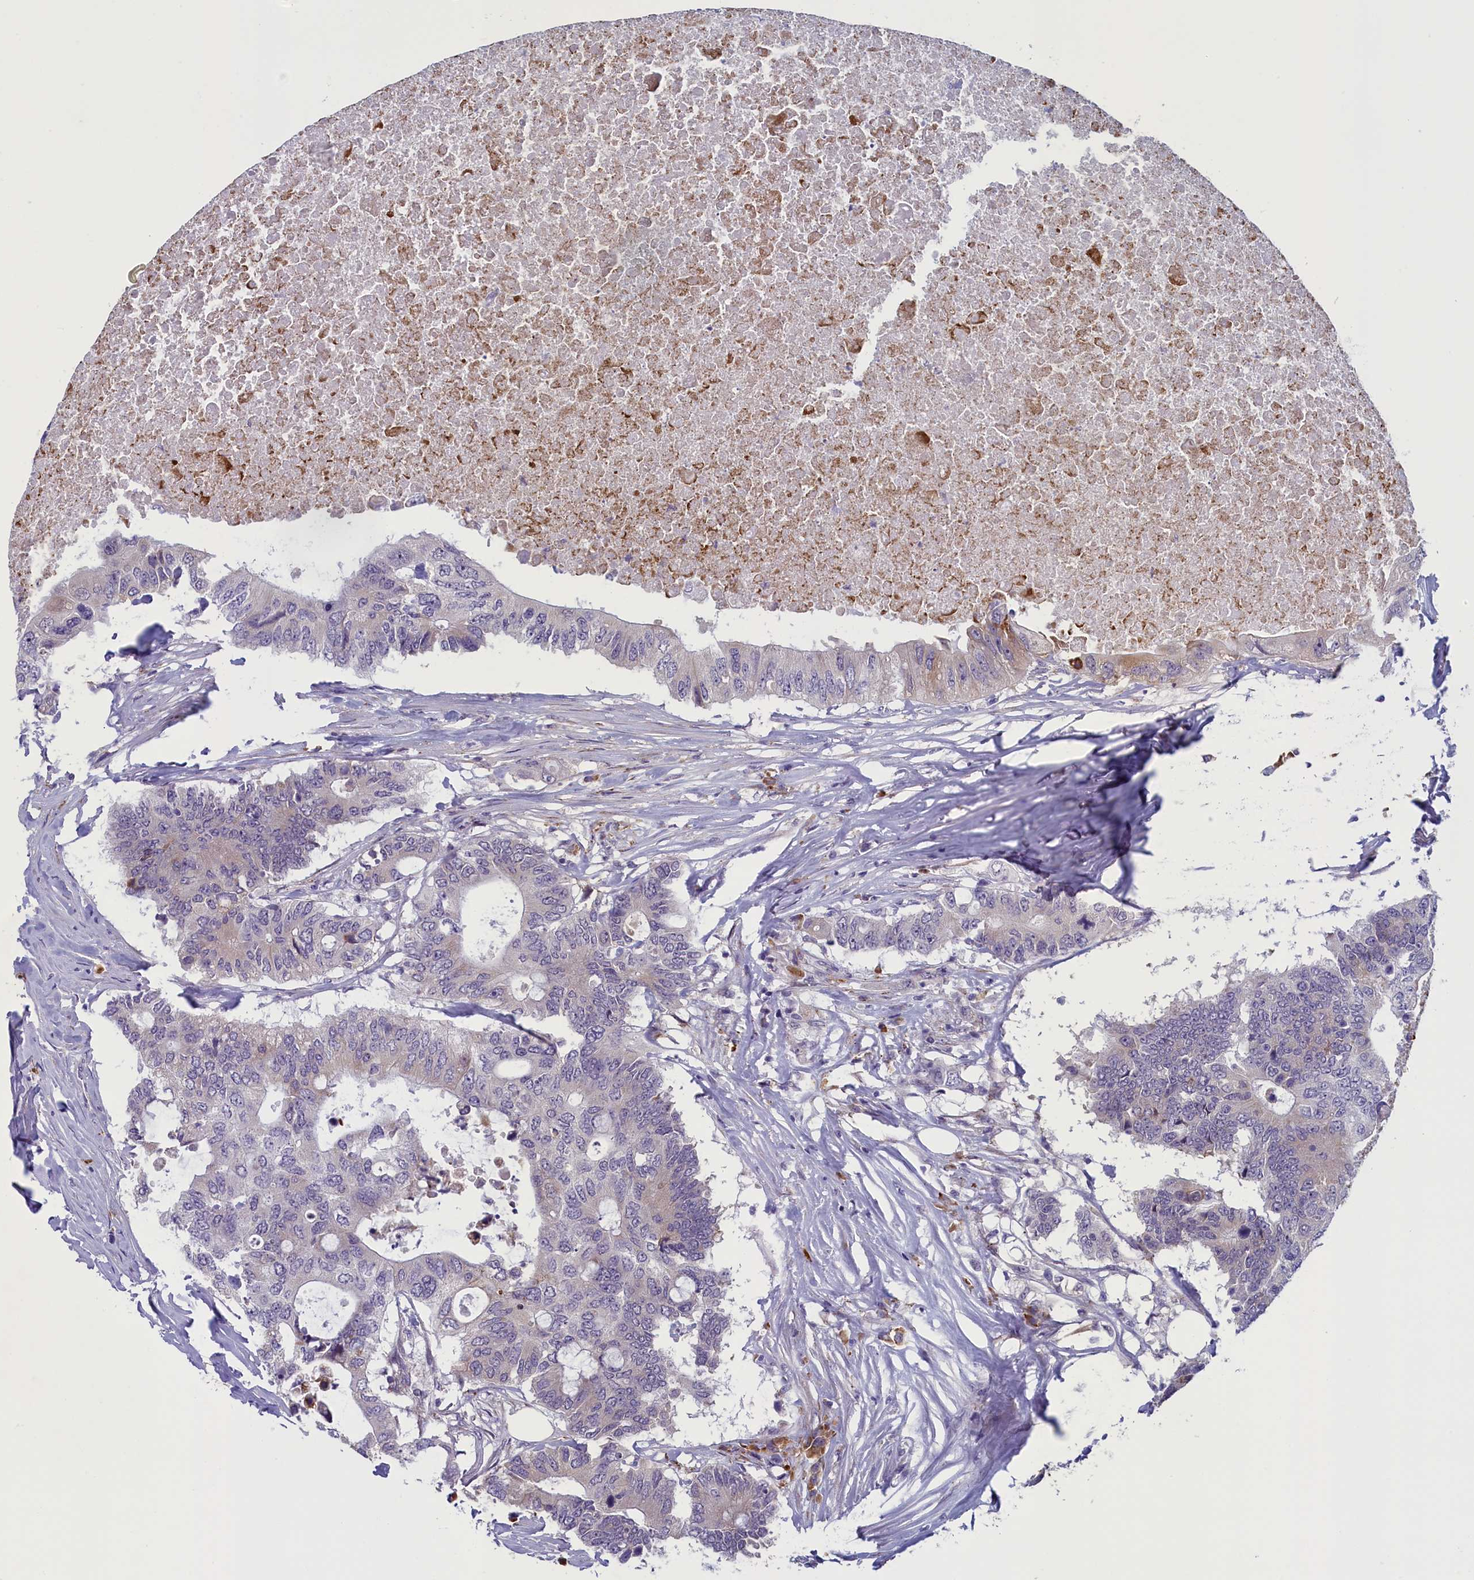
{"staining": {"intensity": "negative", "quantity": "none", "location": "none"}, "tissue": "colorectal cancer", "cell_type": "Tumor cells", "image_type": "cancer", "snomed": [{"axis": "morphology", "description": "Adenocarcinoma, NOS"}, {"axis": "topography", "description": "Colon"}], "caption": "Adenocarcinoma (colorectal) was stained to show a protein in brown. There is no significant positivity in tumor cells.", "gene": "CNEP1R1", "patient": {"sex": "male", "age": 71}}